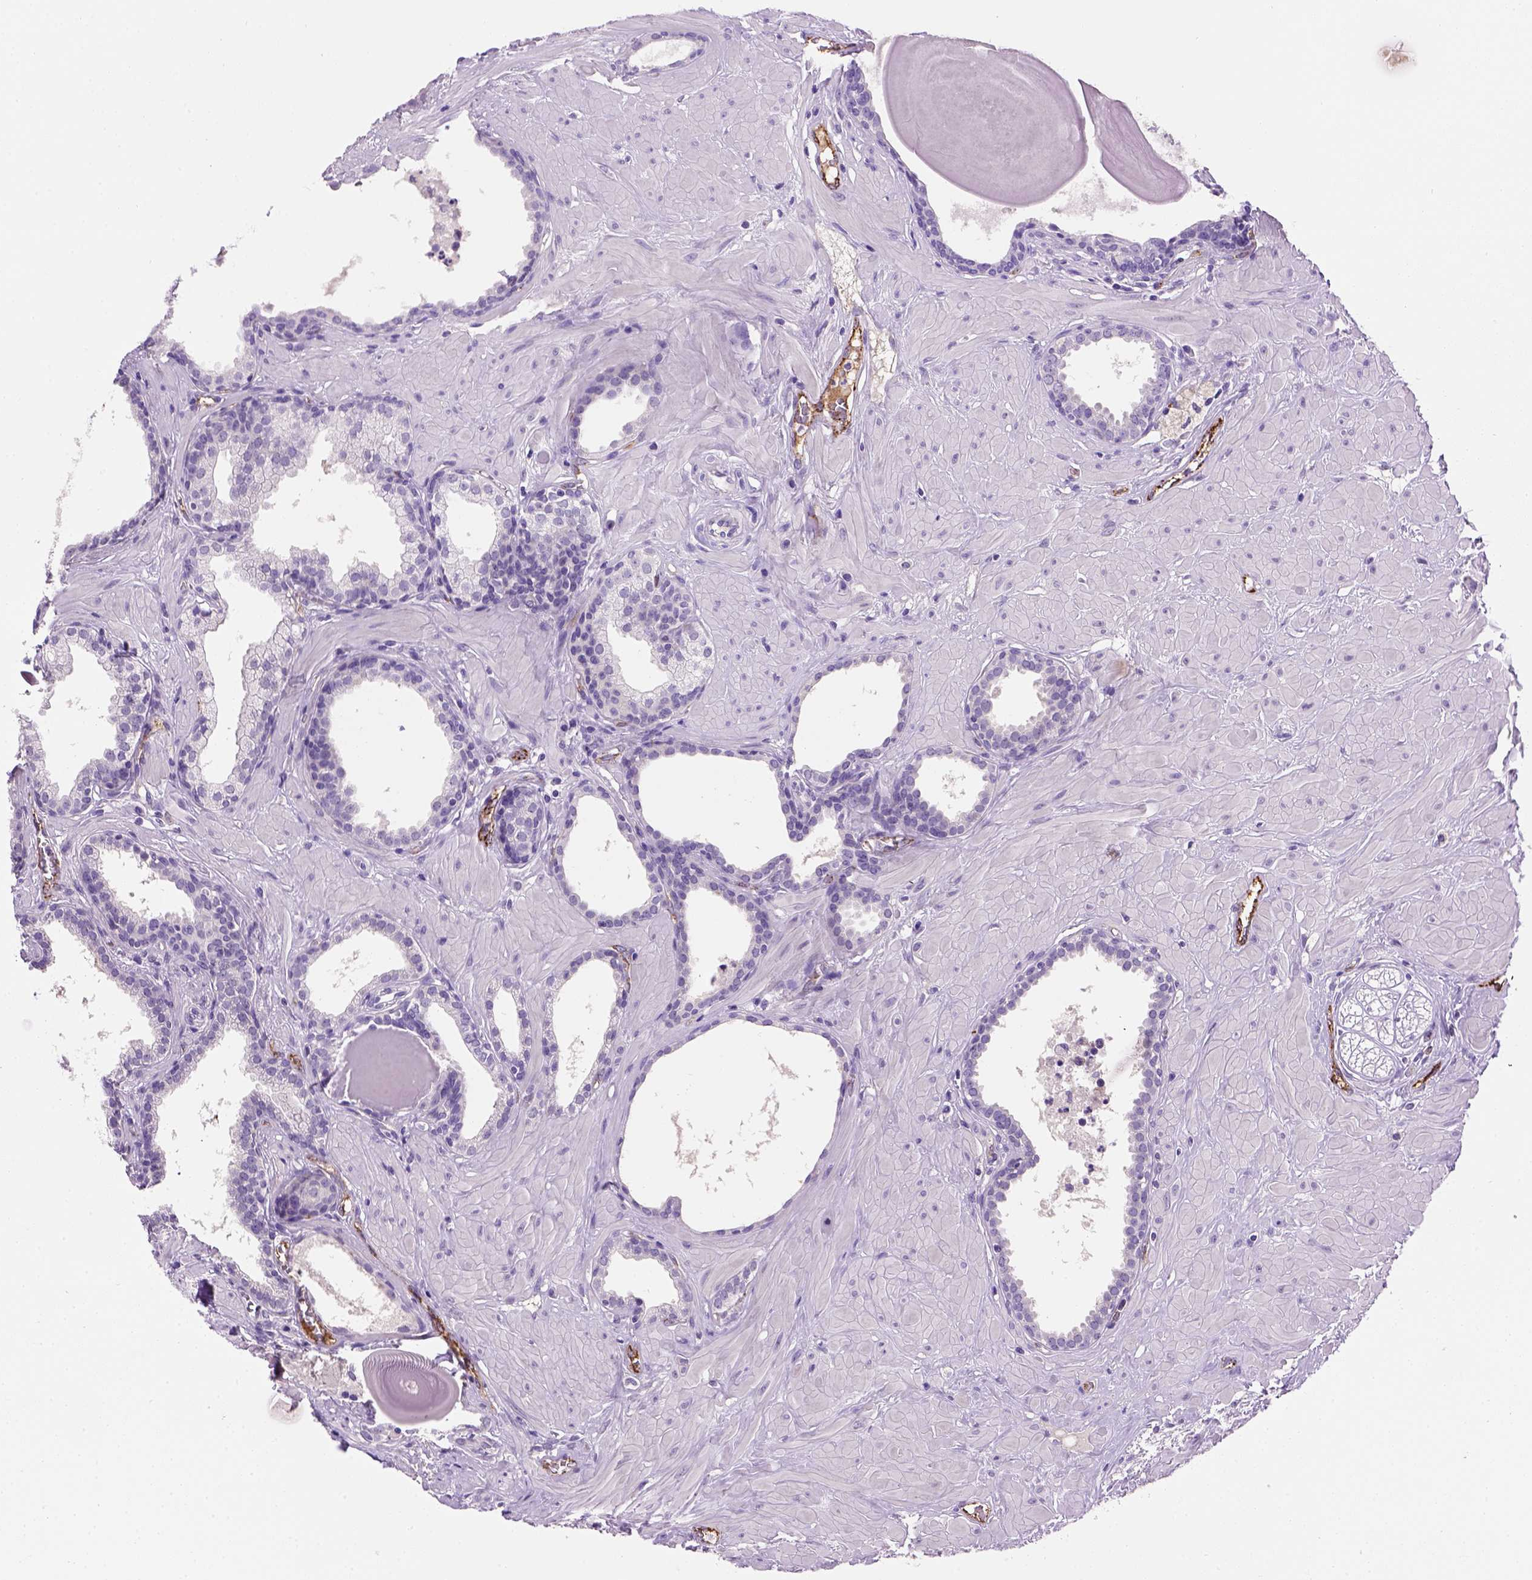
{"staining": {"intensity": "negative", "quantity": "none", "location": "none"}, "tissue": "prostate", "cell_type": "Glandular cells", "image_type": "normal", "snomed": [{"axis": "morphology", "description": "Normal tissue, NOS"}, {"axis": "topography", "description": "Prostate"}], "caption": "IHC of normal prostate reveals no staining in glandular cells. The staining is performed using DAB brown chromogen with nuclei counter-stained in using hematoxylin.", "gene": "VWF", "patient": {"sex": "male", "age": 48}}